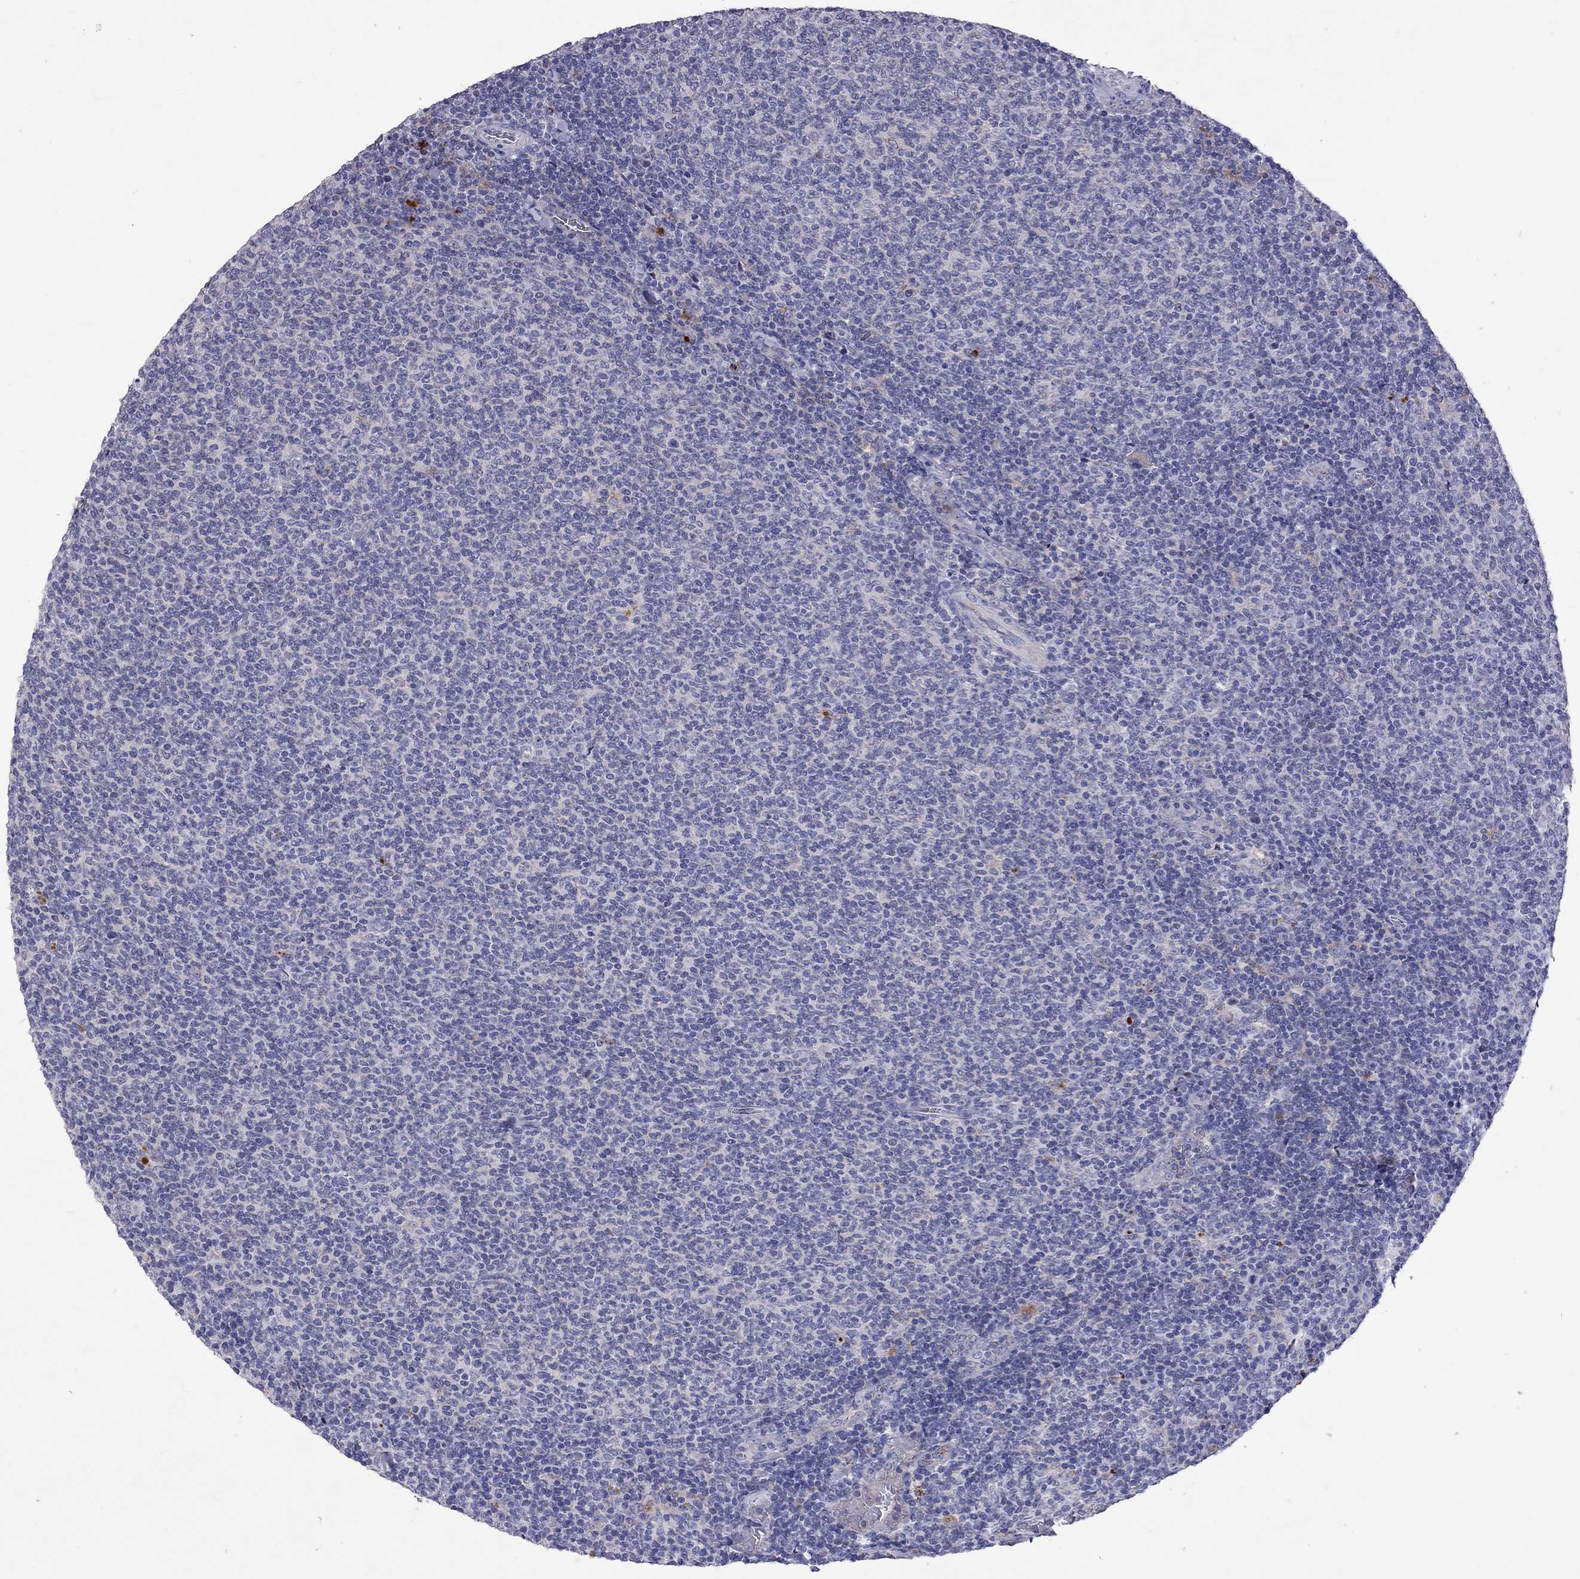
{"staining": {"intensity": "negative", "quantity": "none", "location": "none"}, "tissue": "lymphoma", "cell_type": "Tumor cells", "image_type": "cancer", "snomed": [{"axis": "morphology", "description": "Malignant lymphoma, non-Hodgkin's type, Low grade"}, {"axis": "topography", "description": "Lymph node"}], "caption": "This is a micrograph of IHC staining of low-grade malignant lymphoma, non-Hodgkin's type, which shows no staining in tumor cells.", "gene": "SERPINA3", "patient": {"sex": "male", "age": 52}}